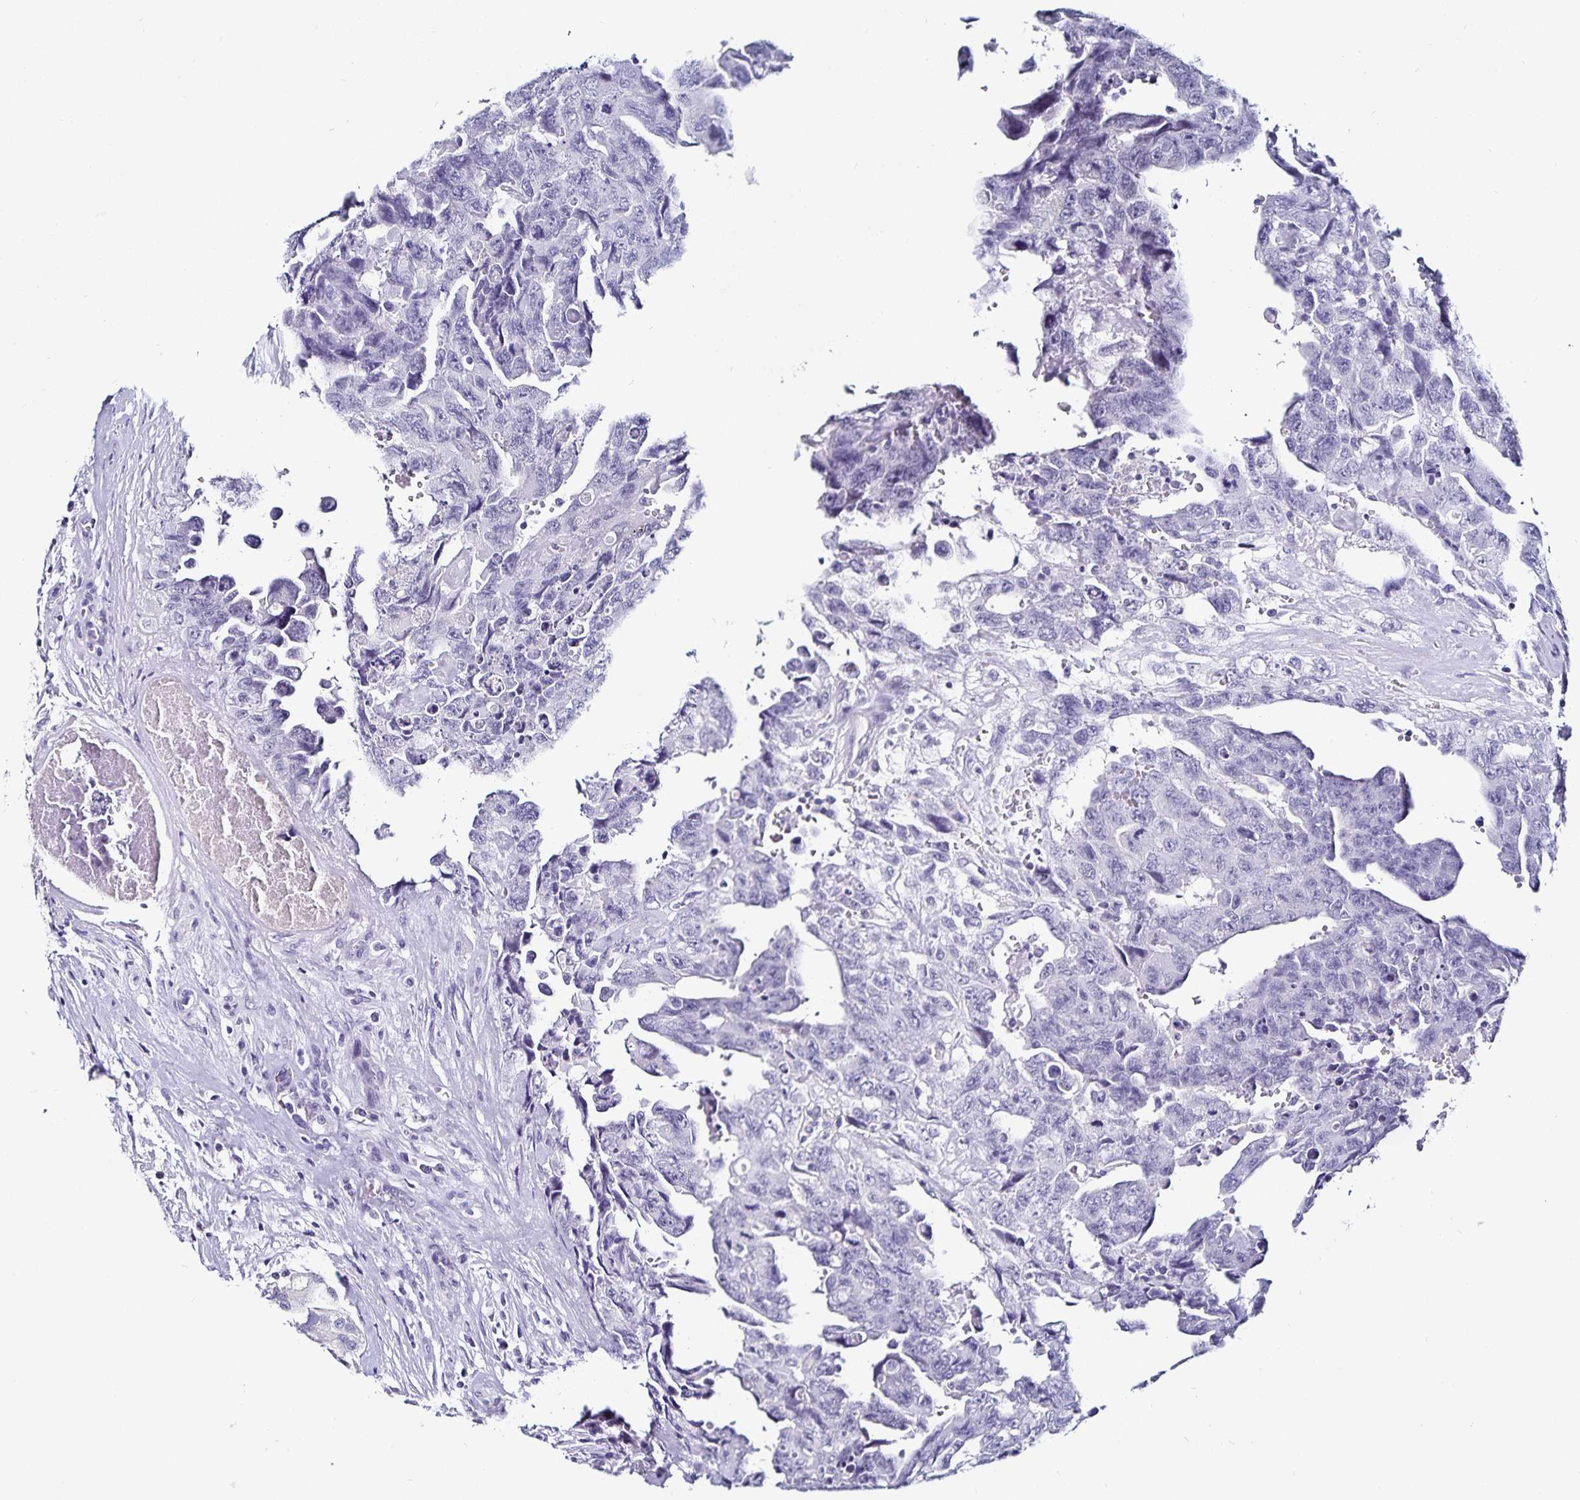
{"staining": {"intensity": "negative", "quantity": "none", "location": "none"}, "tissue": "testis cancer", "cell_type": "Tumor cells", "image_type": "cancer", "snomed": [{"axis": "morphology", "description": "Carcinoma, Embryonal, NOS"}, {"axis": "topography", "description": "Testis"}], "caption": "A high-resolution photomicrograph shows immunohistochemistry (IHC) staining of embryonal carcinoma (testis), which displays no significant expression in tumor cells.", "gene": "TSPAN7", "patient": {"sex": "male", "age": 24}}